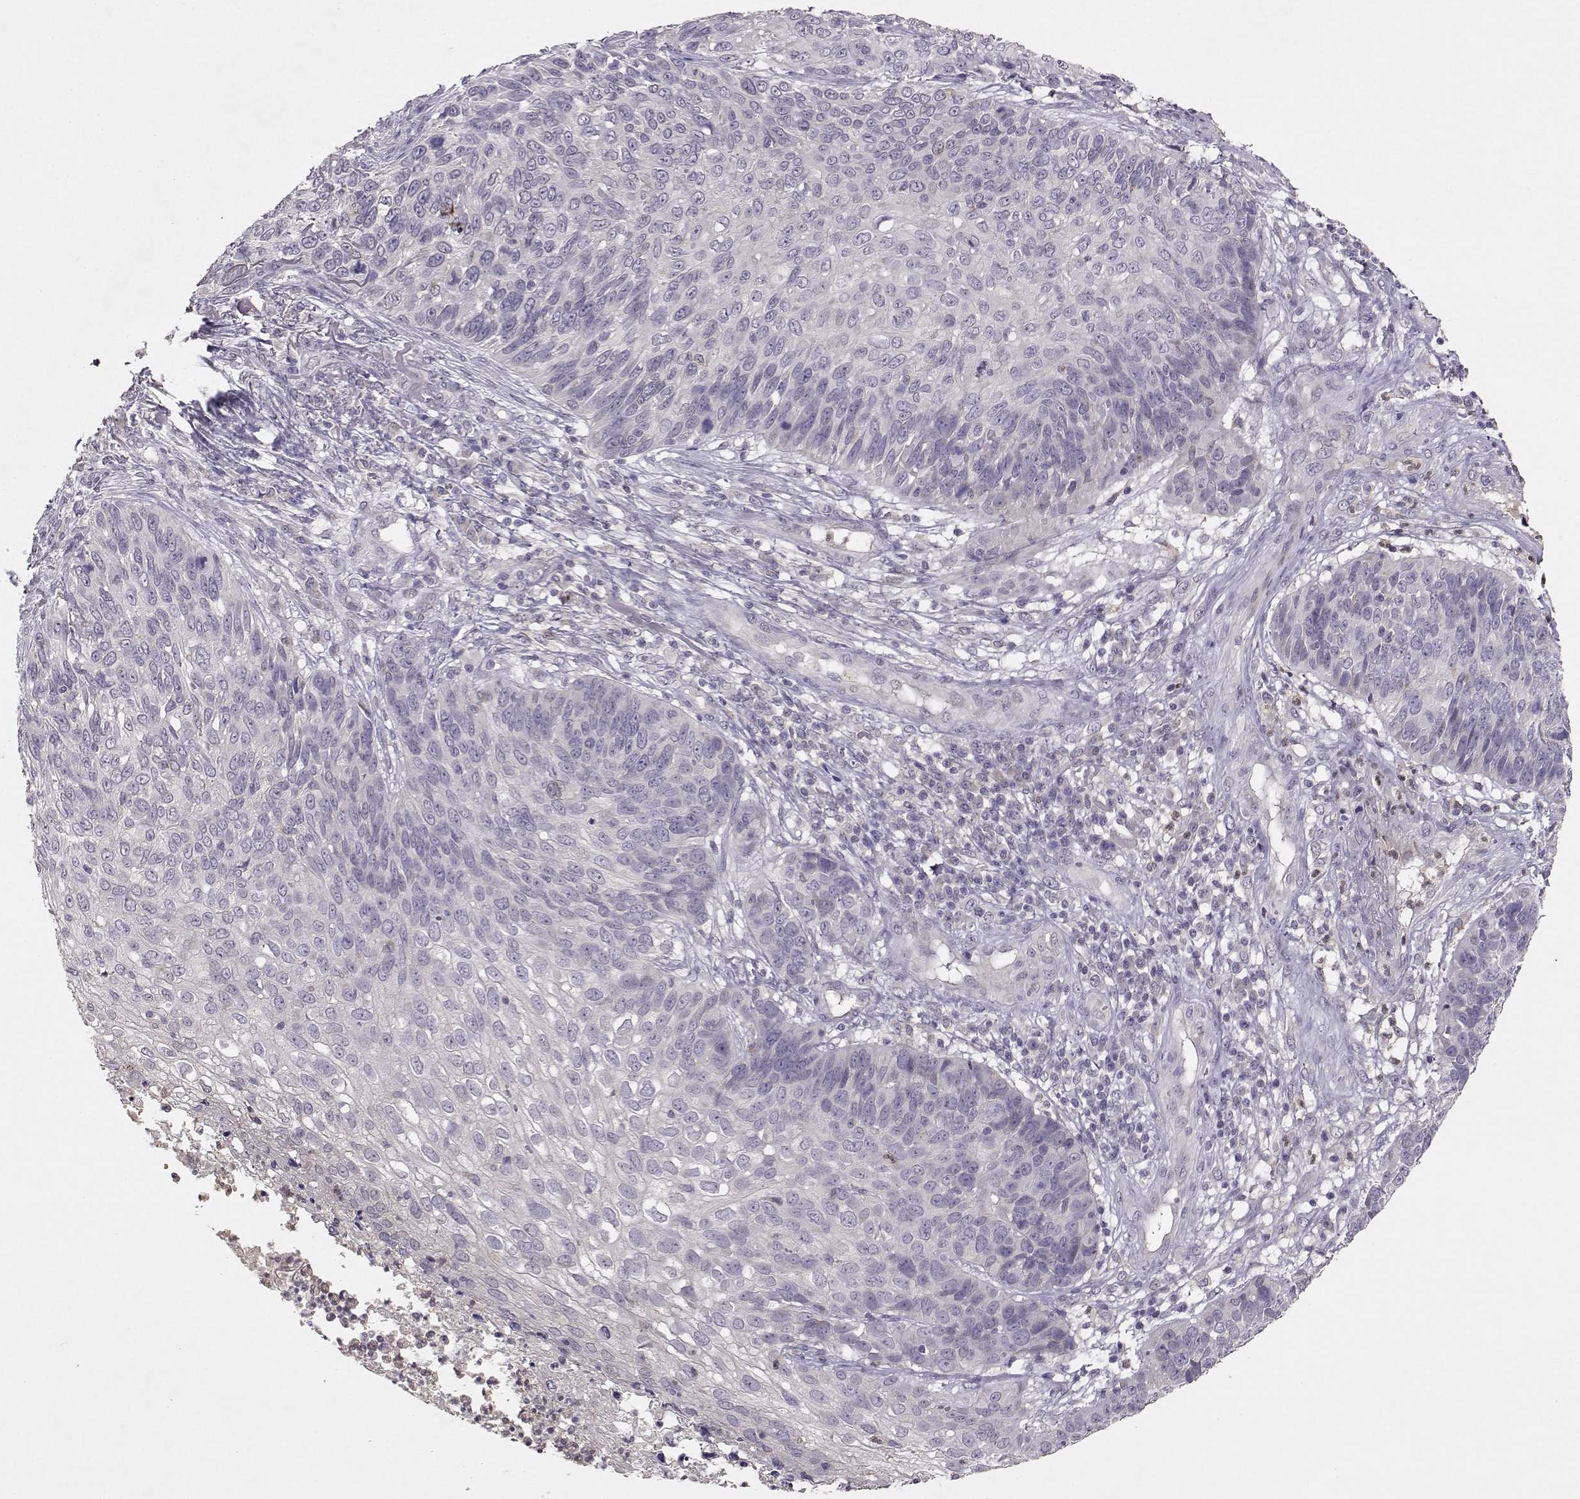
{"staining": {"intensity": "negative", "quantity": "none", "location": "none"}, "tissue": "skin cancer", "cell_type": "Tumor cells", "image_type": "cancer", "snomed": [{"axis": "morphology", "description": "Squamous cell carcinoma, NOS"}, {"axis": "topography", "description": "Skin"}], "caption": "High magnification brightfield microscopy of skin cancer stained with DAB (3,3'-diaminobenzidine) (brown) and counterstained with hematoxylin (blue): tumor cells show no significant expression.", "gene": "BMX", "patient": {"sex": "male", "age": 92}}